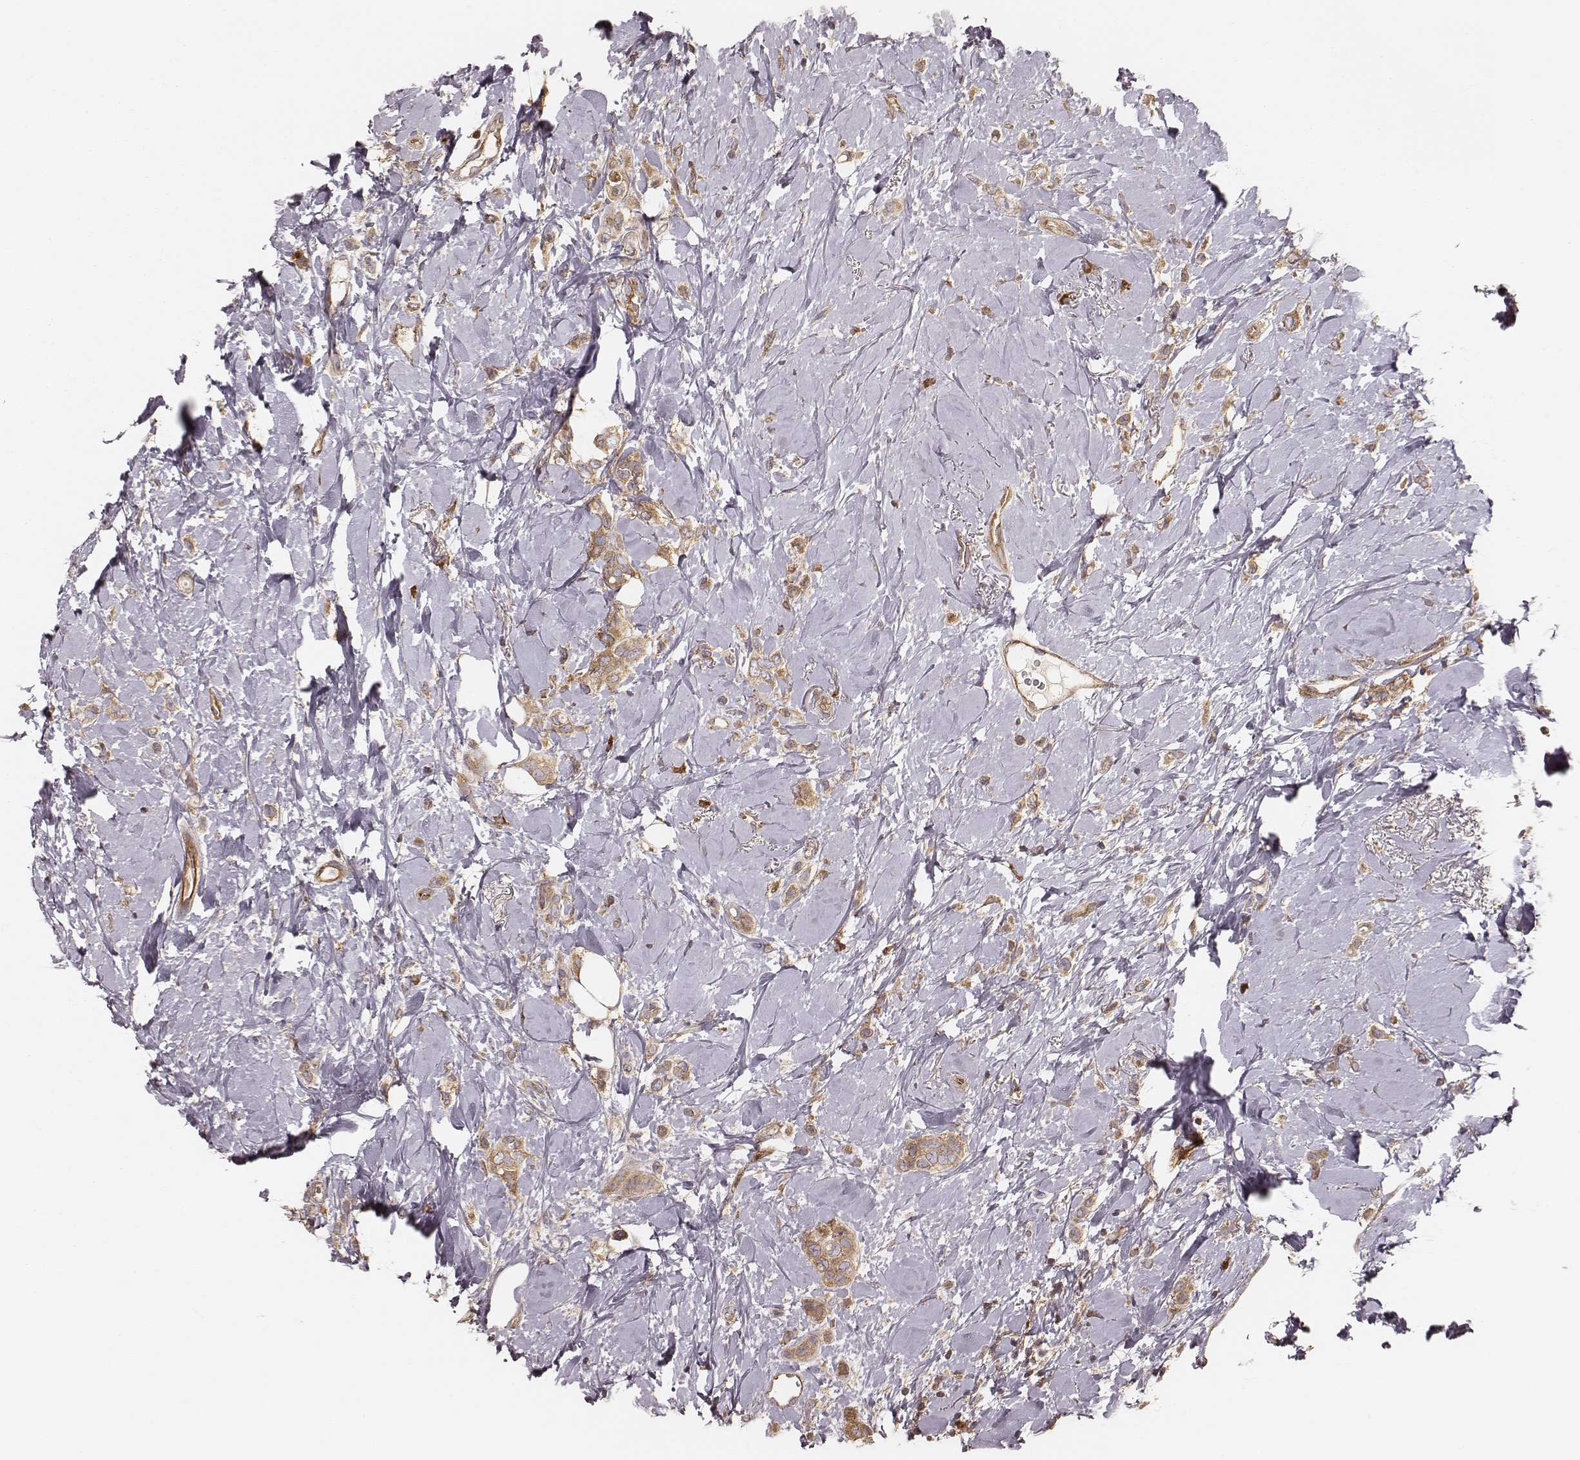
{"staining": {"intensity": "moderate", "quantity": ">75%", "location": "cytoplasmic/membranous"}, "tissue": "breast cancer", "cell_type": "Tumor cells", "image_type": "cancer", "snomed": [{"axis": "morphology", "description": "Lobular carcinoma"}, {"axis": "topography", "description": "Breast"}], "caption": "The photomicrograph displays immunohistochemical staining of breast cancer (lobular carcinoma). There is moderate cytoplasmic/membranous staining is present in about >75% of tumor cells.", "gene": "CARS1", "patient": {"sex": "female", "age": 66}}